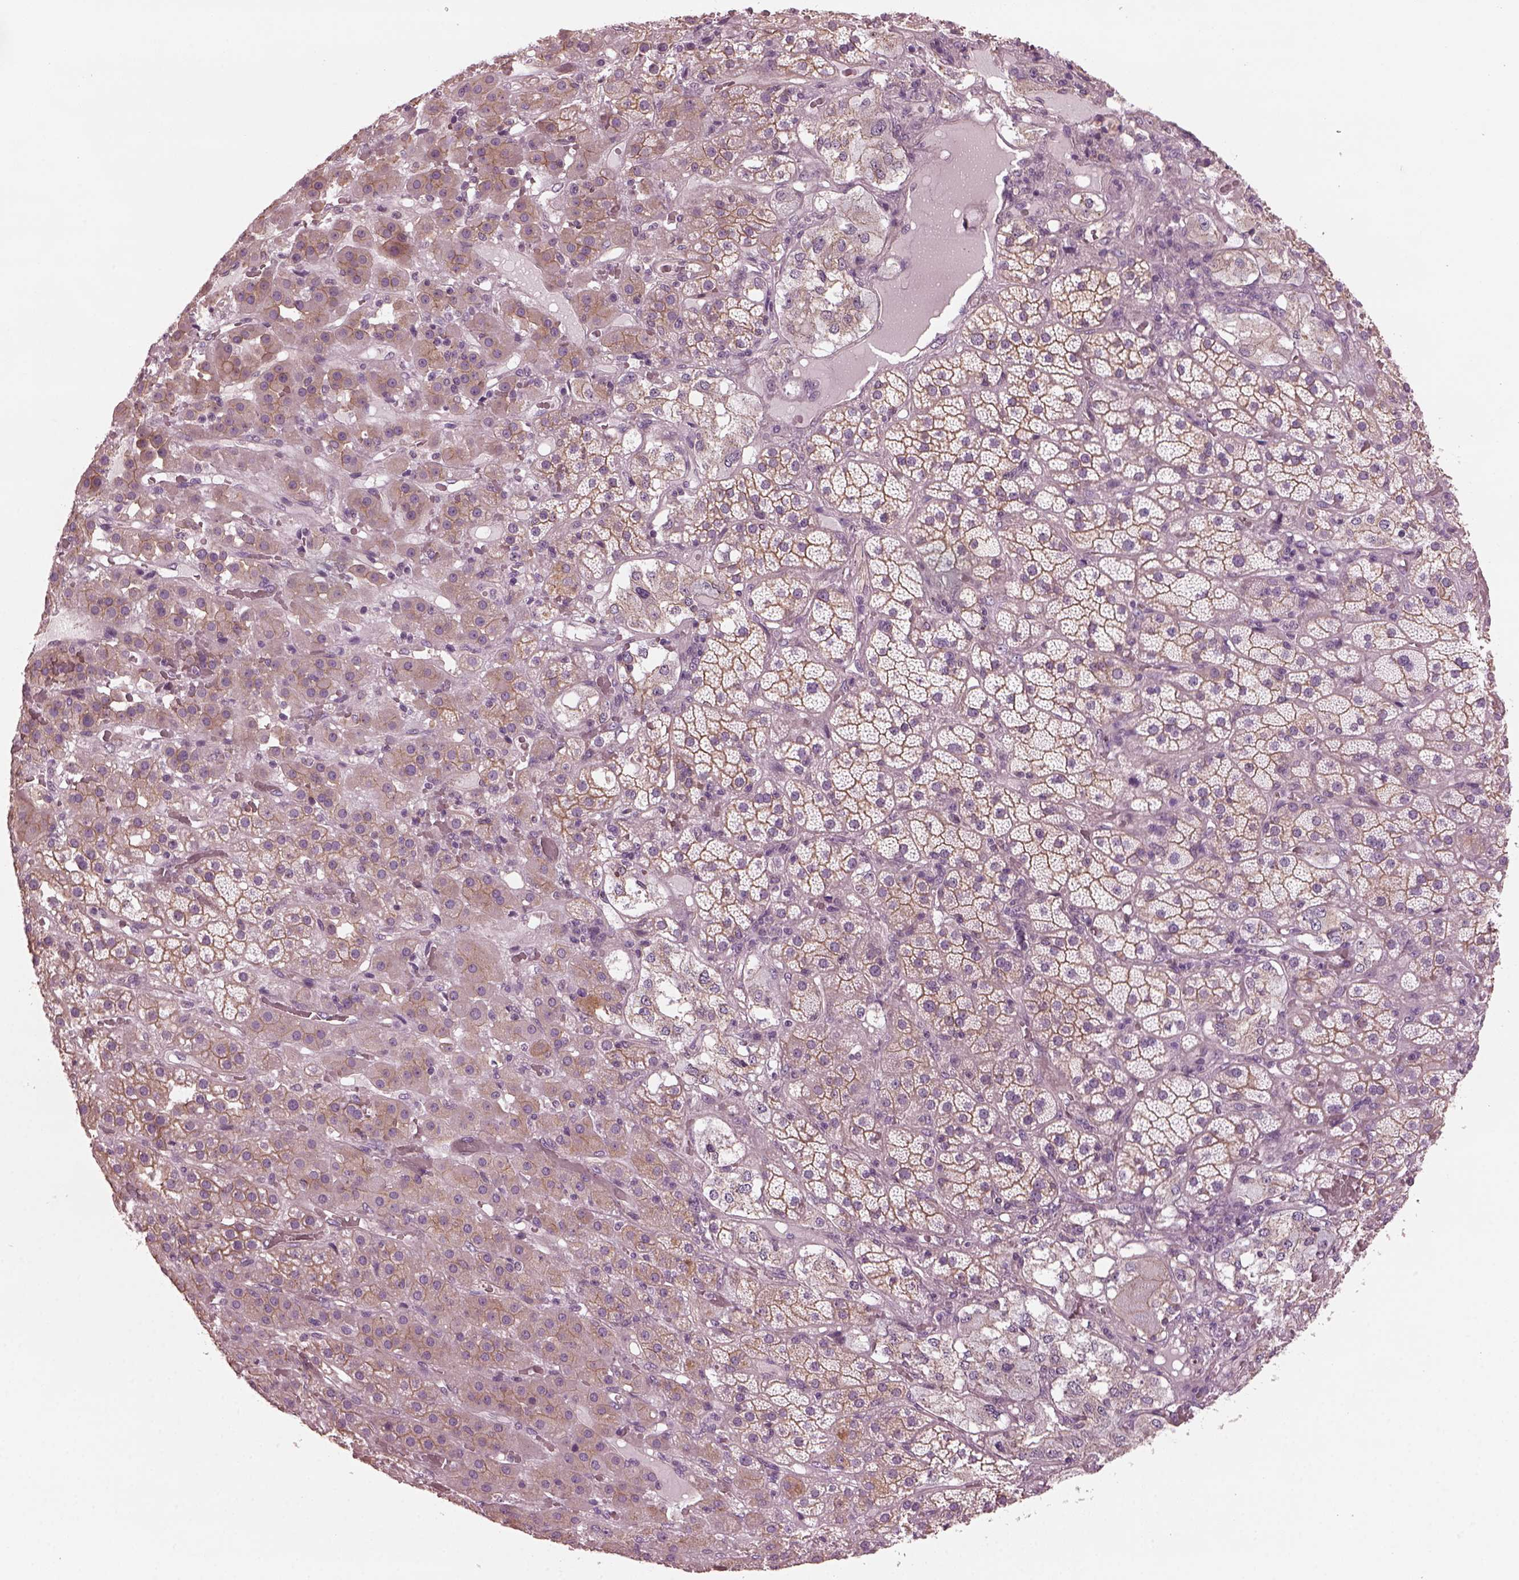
{"staining": {"intensity": "moderate", "quantity": ">75%", "location": "cytoplasmic/membranous"}, "tissue": "adrenal gland", "cell_type": "Glandular cells", "image_type": "normal", "snomed": [{"axis": "morphology", "description": "Normal tissue, NOS"}, {"axis": "topography", "description": "Adrenal gland"}], "caption": "An IHC photomicrograph of normal tissue is shown. Protein staining in brown shows moderate cytoplasmic/membranous positivity in adrenal gland within glandular cells.", "gene": "ODAD1", "patient": {"sex": "male", "age": 57}}